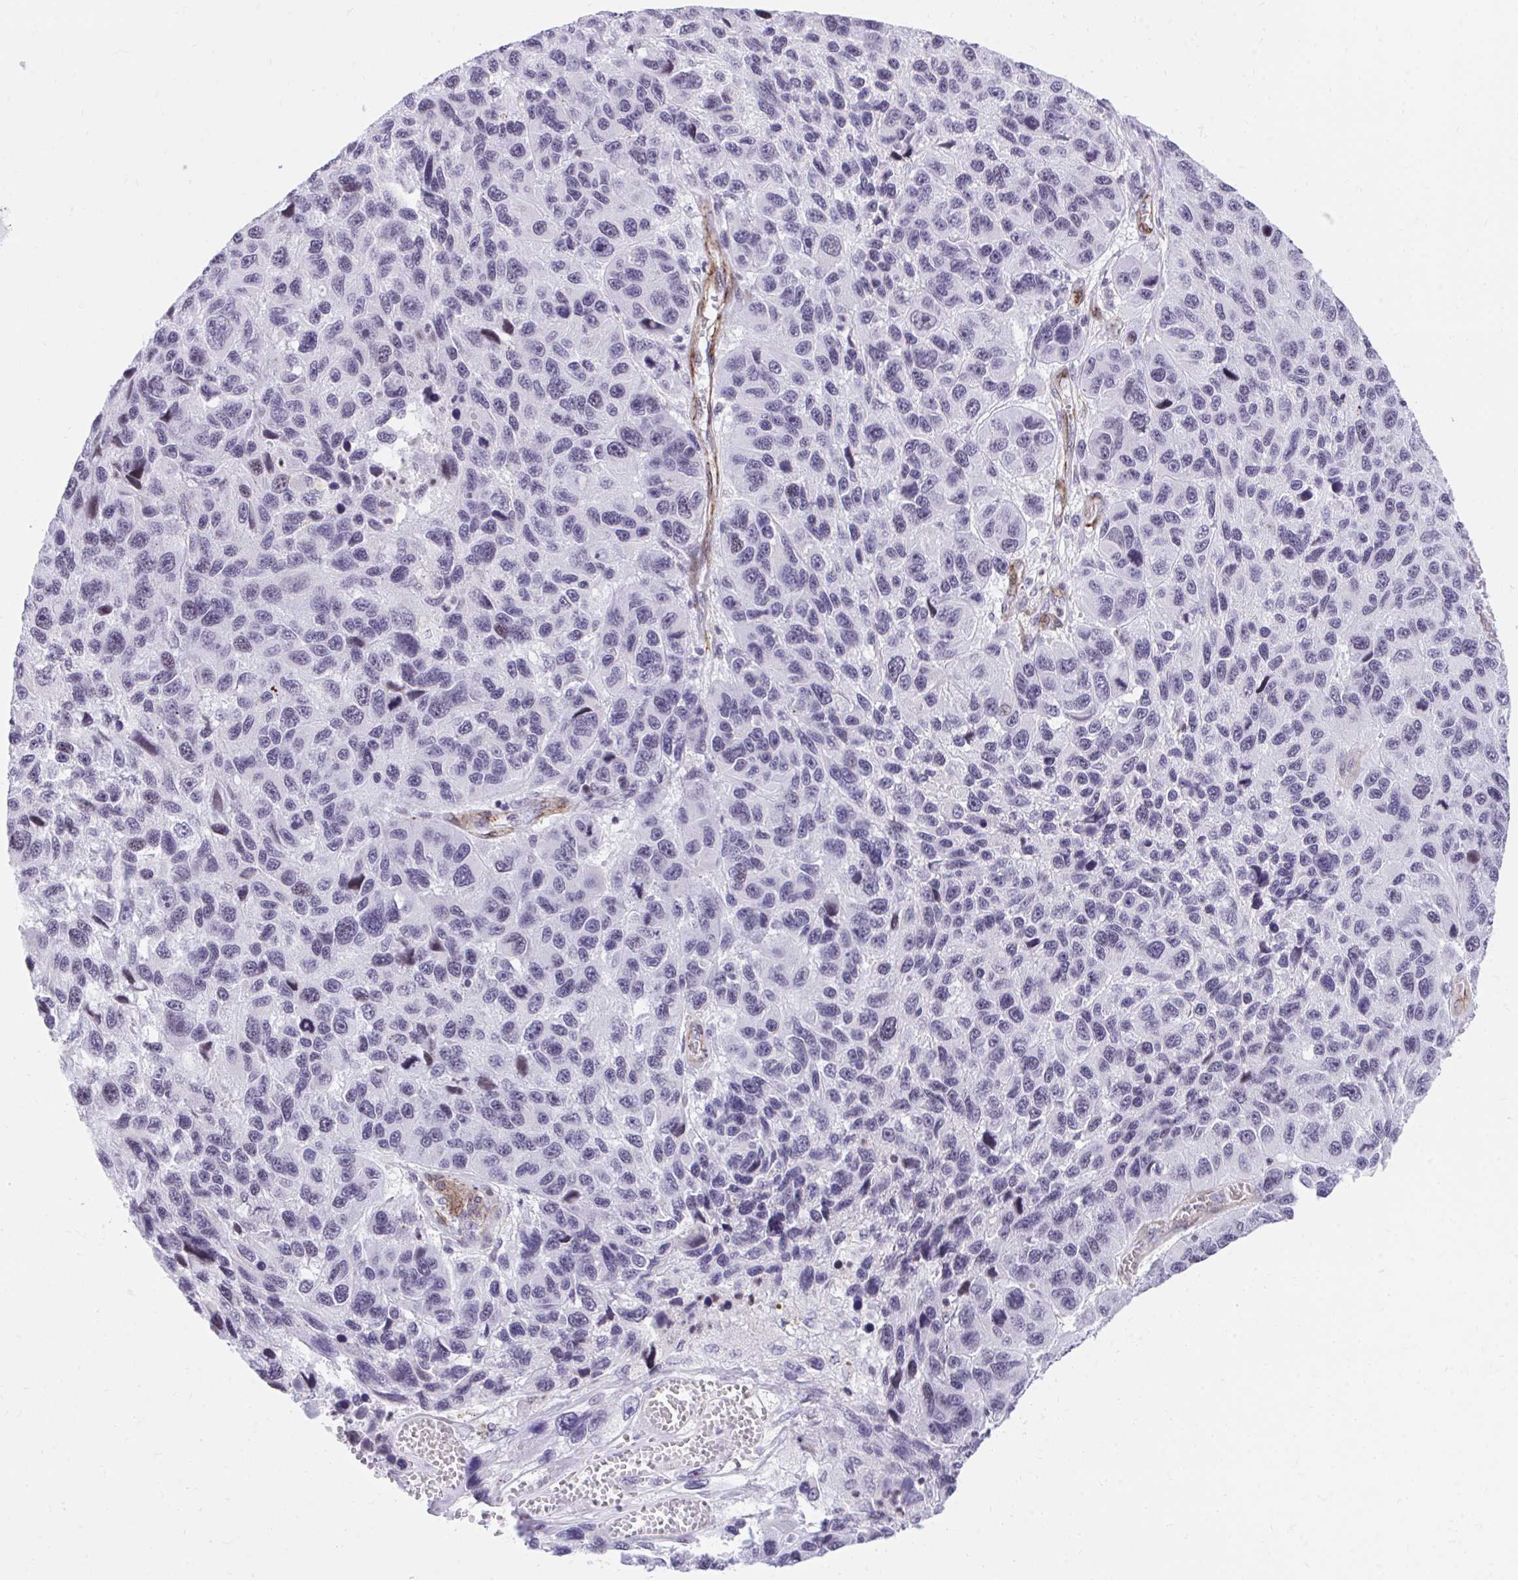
{"staining": {"intensity": "negative", "quantity": "none", "location": "none"}, "tissue": "melanoma", "cell_type": "Tumor cells", "image_type": "cancer", "snomed": [{"axis": "morphology", "description": "Malignant melanoma, NOS"}, {"axis": "topography", "description": "Skin"}], "caption": "The image exhibits no staining of tumor cells in melanoma.", "gene": "KCNN4", "patient": {"sex": "male", "age": 53}}